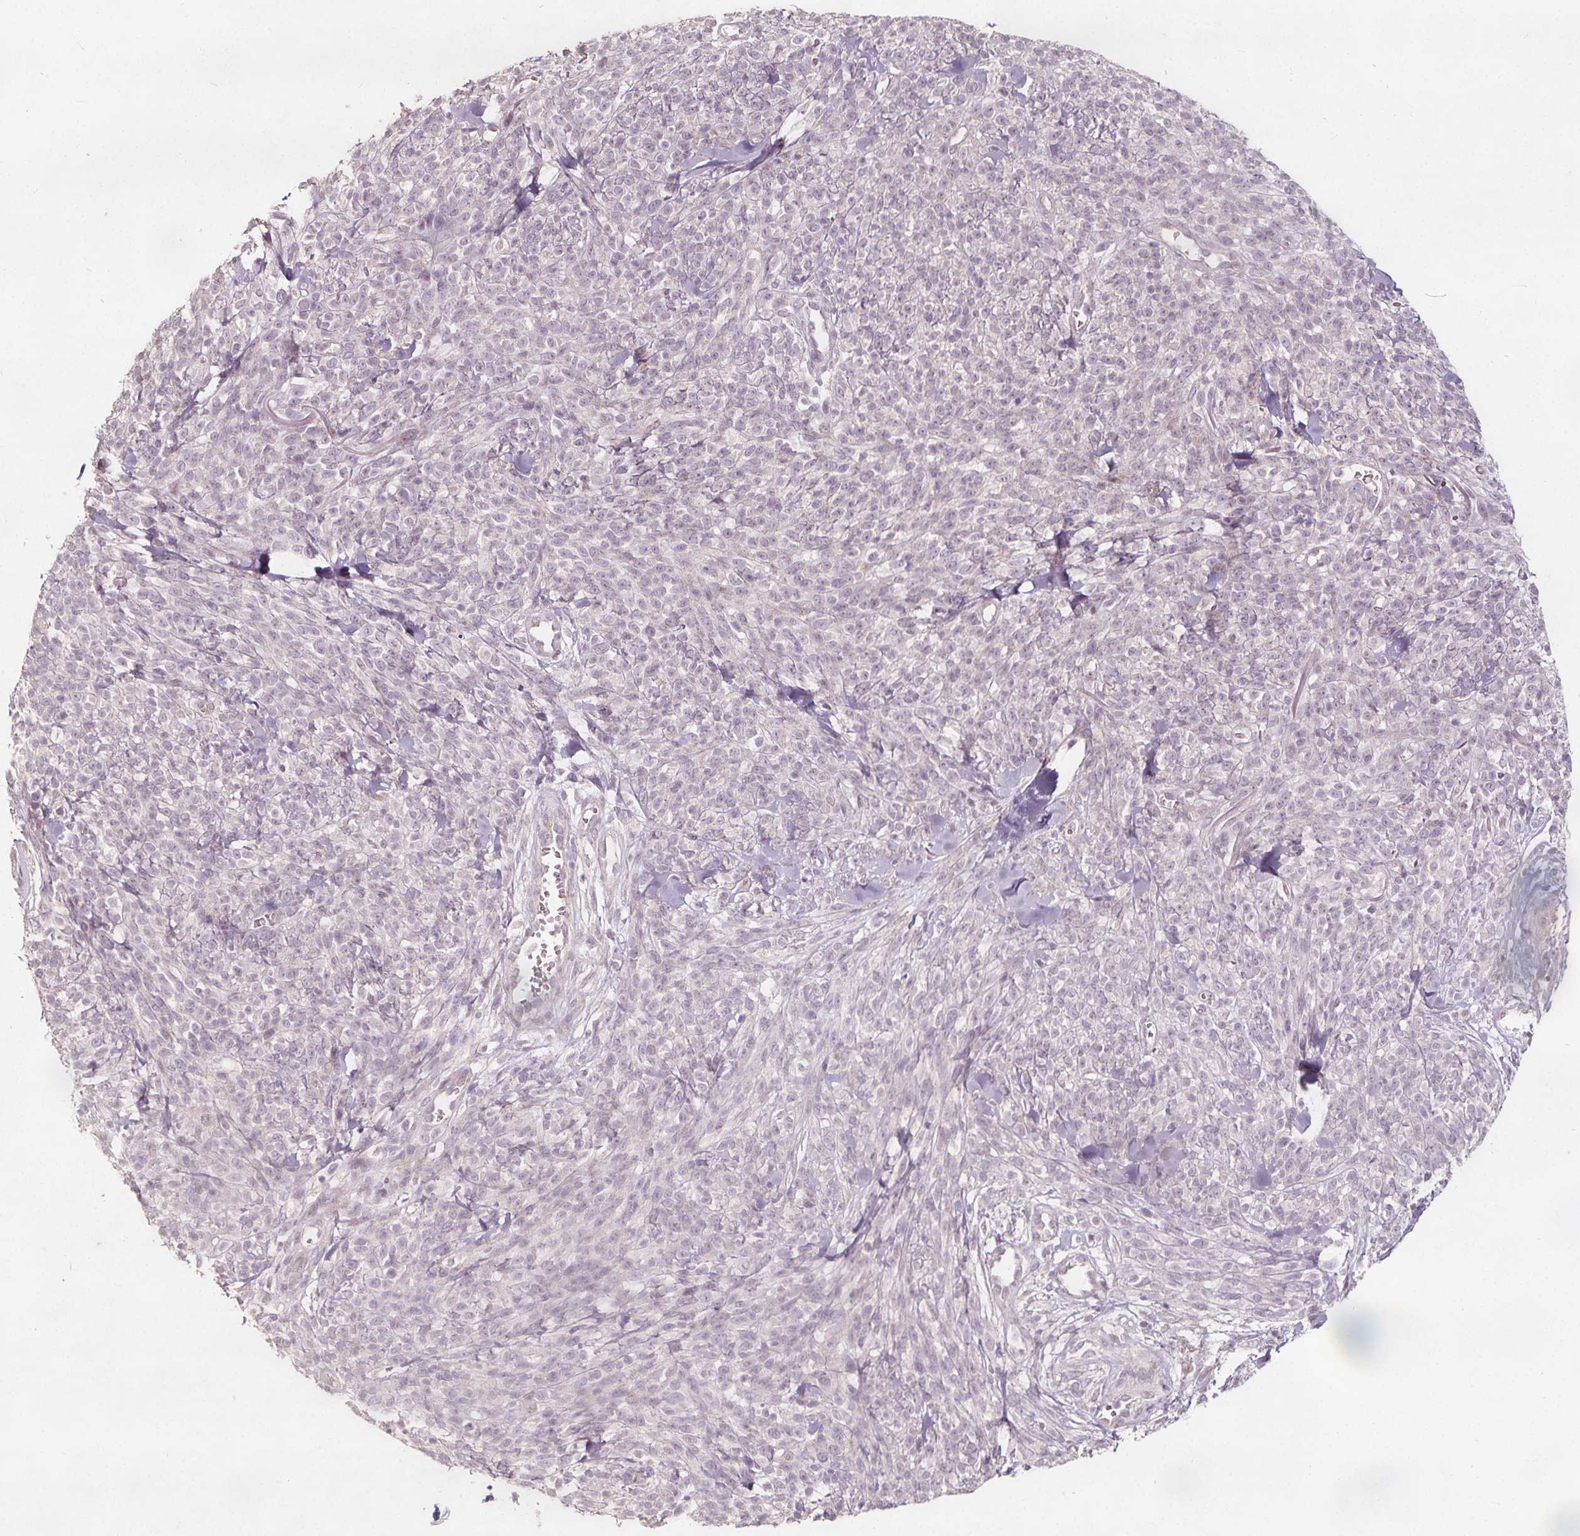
{"staining": {"intensity": "negative", "quantity": "none", "location": "none"}, "tissue": "melanoma", "cell_type": "Tumor cells", "image_type": "cancer", "snomed": [{"axis": "morphology", "description": "Malignant melanoma, NOS"}, {"axis": "topography", "description": "Skin"}, {"axis": "topography", "description": "Skin of trunk"}], "caption": "Tumor cells are negative for protein expression in human malignant melanoma.", "gene": "PTPRT", "patient": {"sex": "male", "age": 74}}